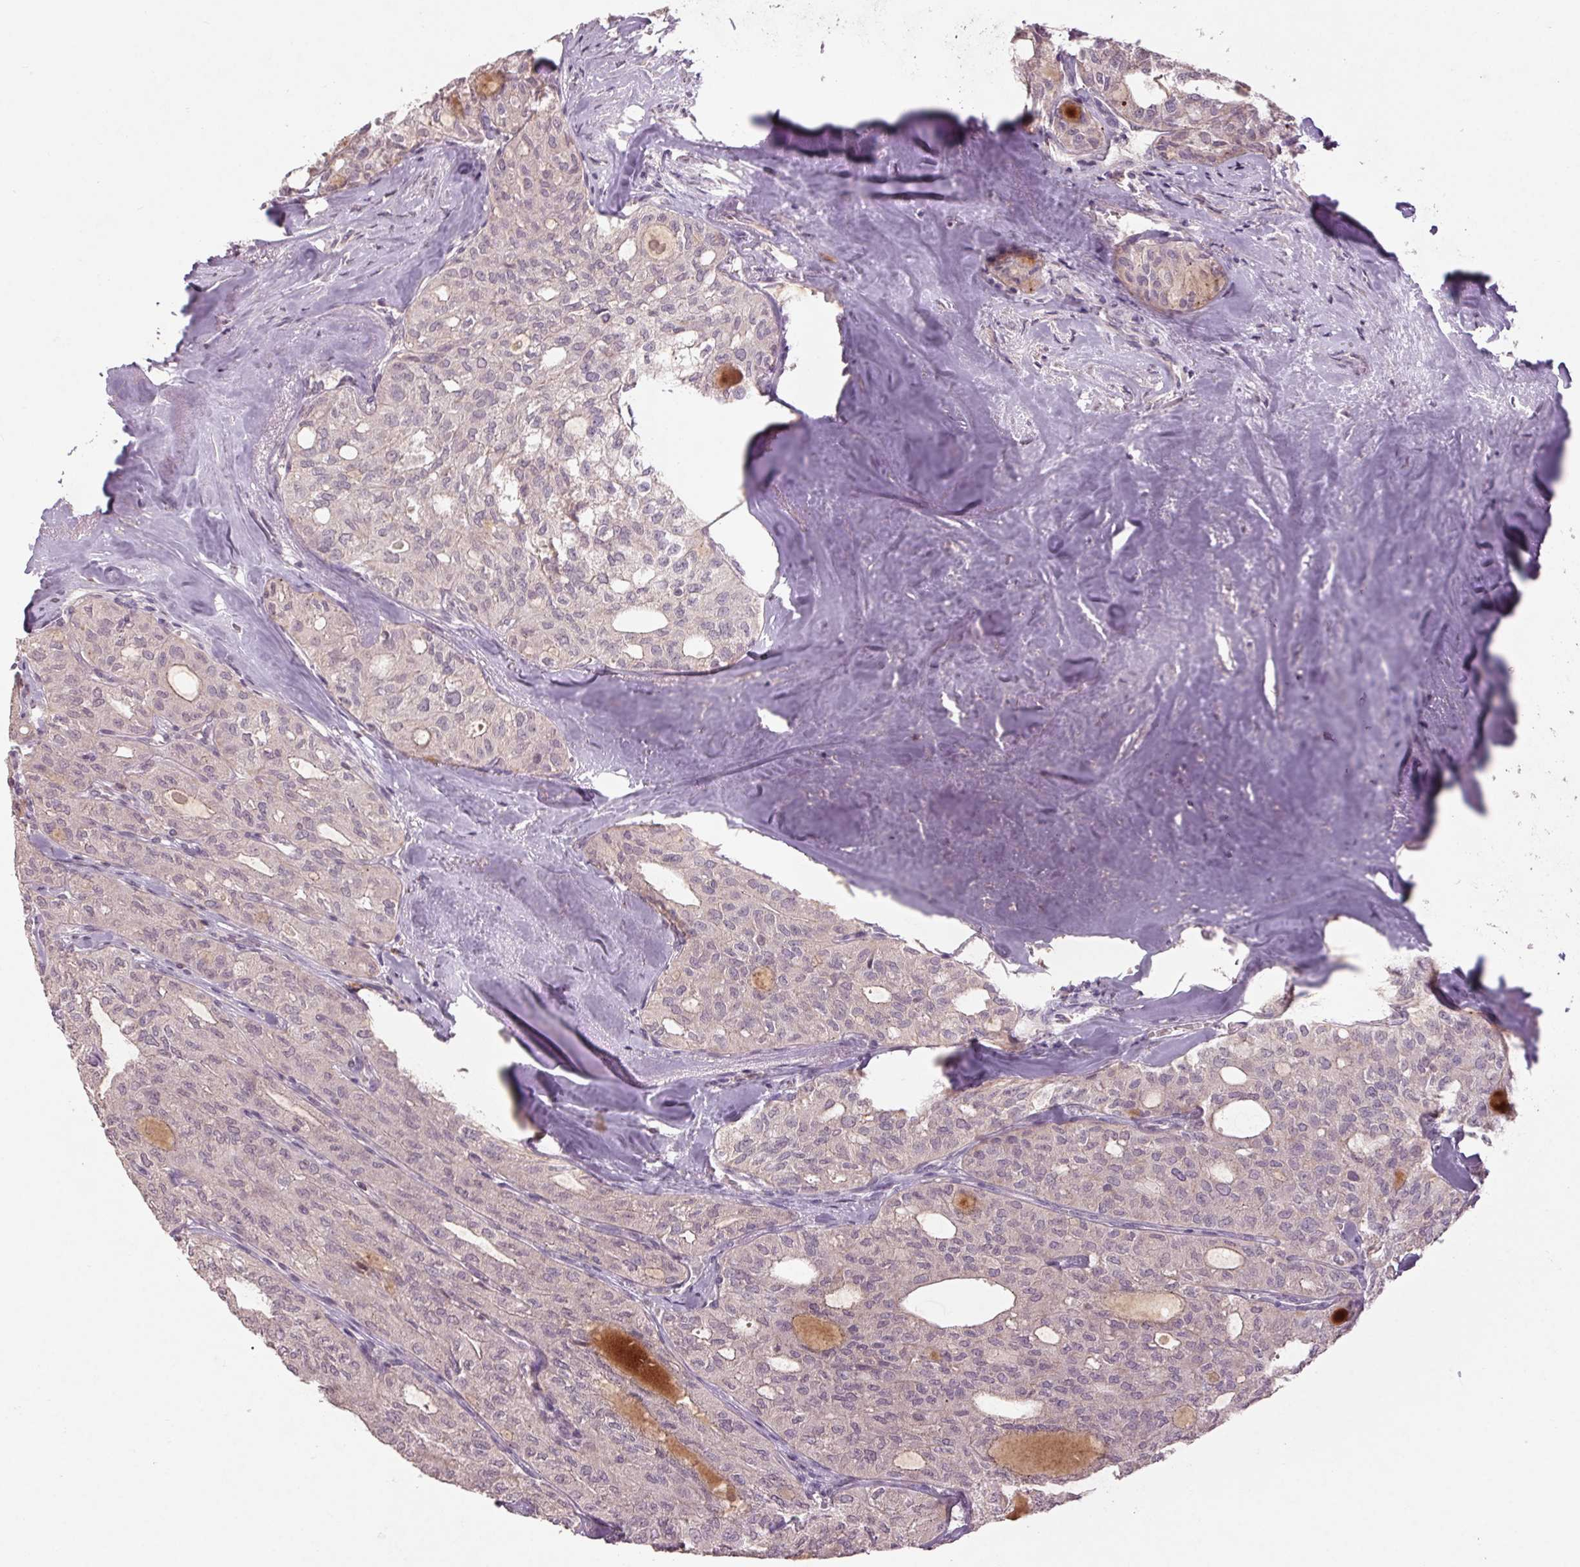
{"staining": {"intensity": "negative", "quantity": "none", "location": "none"}, "tissue": "thyroid cancer", "cell_type": "Tumor cells", "image_type": "cancer", "snomed": [{"axis": "morphology", "description": "Follicular adenoma carcinoma, NOS"}, {"axis": "topography", "description": "Thyroid gland"}], "caption": "The image demonstrates no staining of tumor cells in thyroid cancer (follicular adenoma carcinoma).", "gene": "KLRC3", "patient": {"sex": "male", "age": 75}}